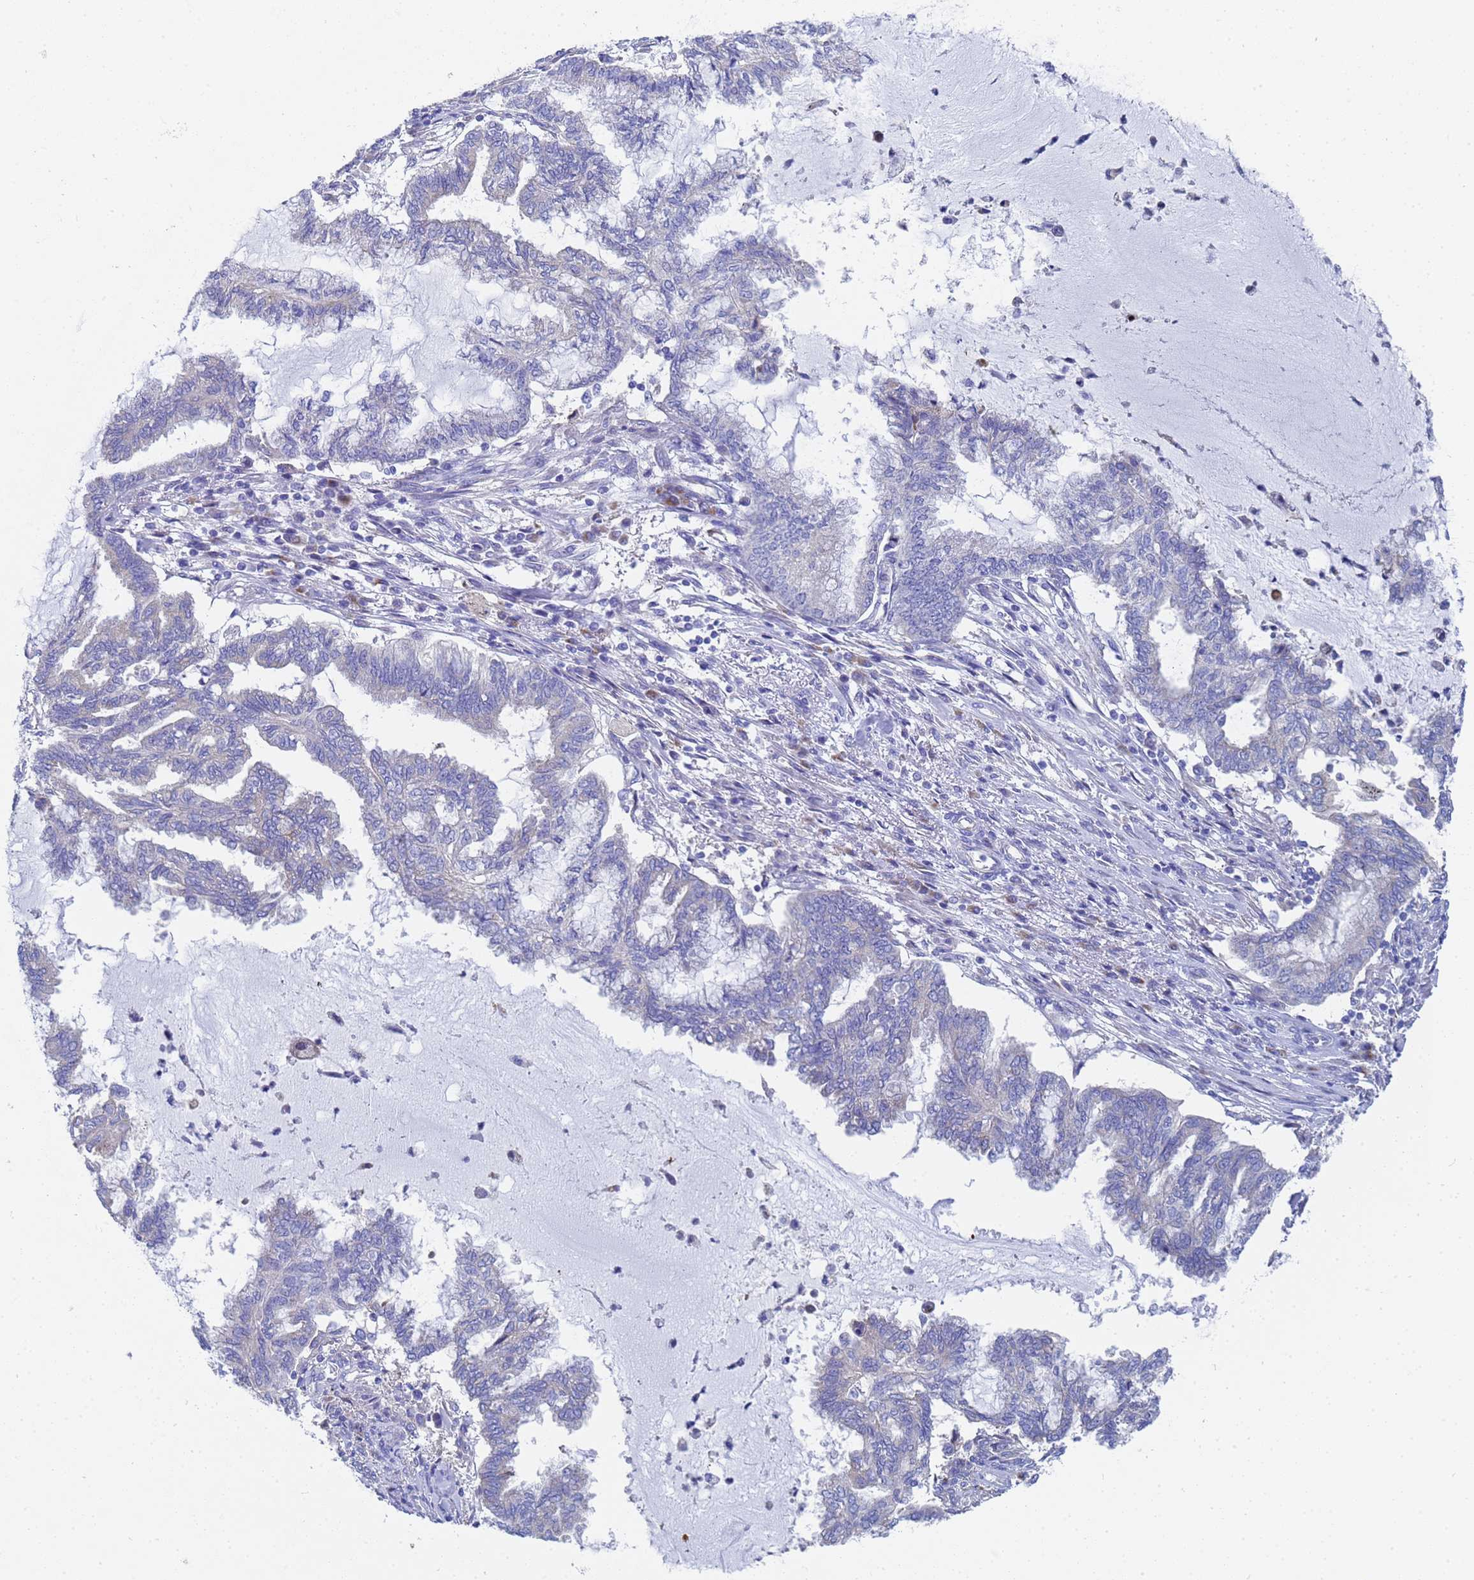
{"staining": {"intensity": "negative", "quantity": "none", "location": "none"}, "tissue": "endometrial cancer", "cell_type": "Tumor cells", "image_type": "cancer", "snomed": [{"axis": "morphology", "description": "Adenocarcinoma, NOS"}, {"axis": "topography", "description": "Endometrium"}], "caption": "High magnification brightfield microscopy of endometrial cancer stained with DAB (brown) and counterstained with hematoxylin (blue): tumor cells show no significant staining.", "gene": "TM4SF4", "patient": {"sex": "female", "age": 86}}